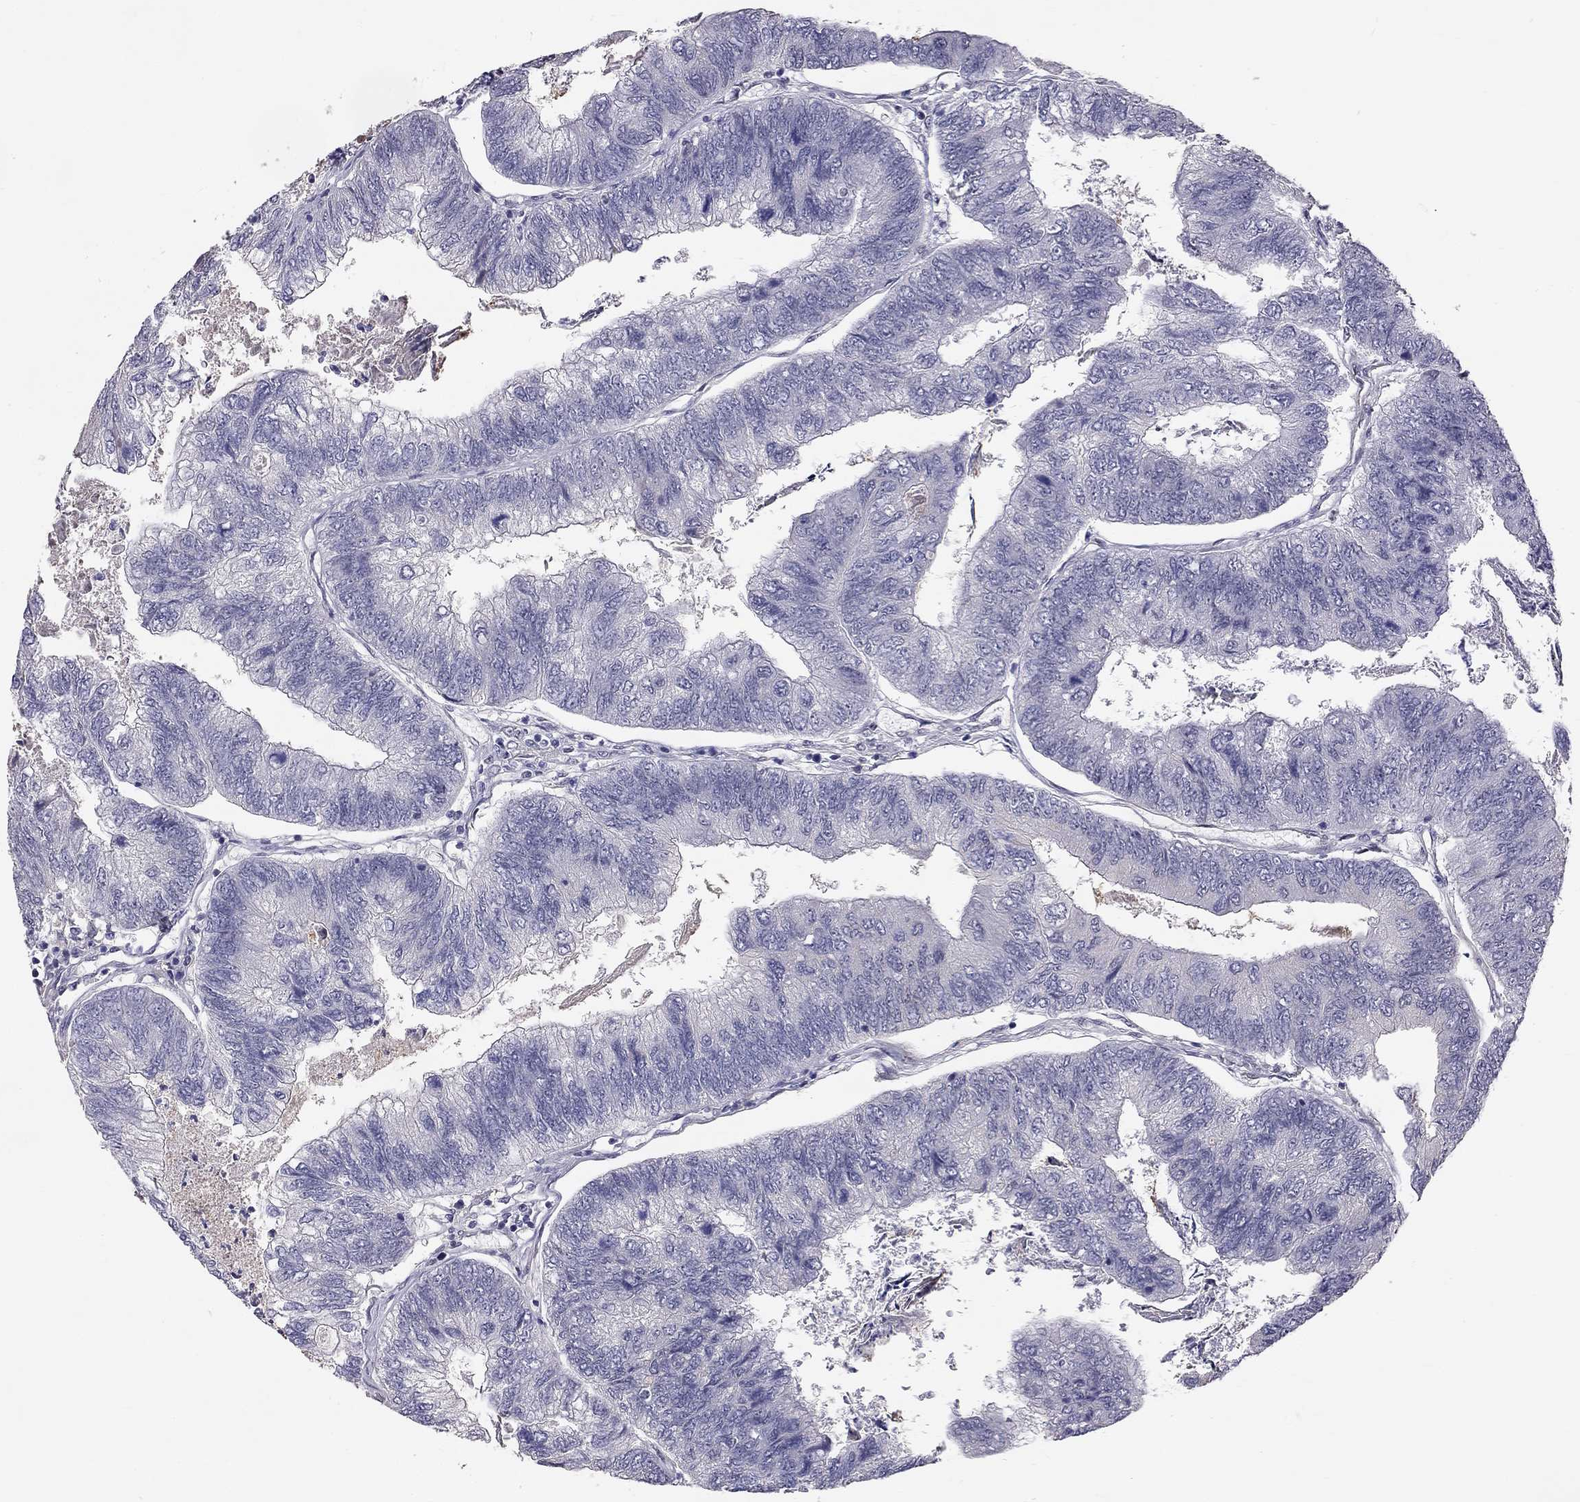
{"staining": {"intensity": "negative", "quantity": "none", "location": "none"}, "tissue": "colorectal cancer", "cell_type": "Tumor cells", "image_type": "cancer", "snomed": [{"axis": "morphology", "description": "Adenocarcinoma, NOS"}, {"axis": "topography", "description": "Colon"}], "caption": "Immunohistochemistry (IHC) histopathology image of adenocarcinoma (colorectal) stained for a protein (brown), which displays no expression in tumor cells. (DAB IHC visualized using brightfield microscopy, high magnification).", "gene": "GJB4", "patient": {"sex": "female", "age": 67}}